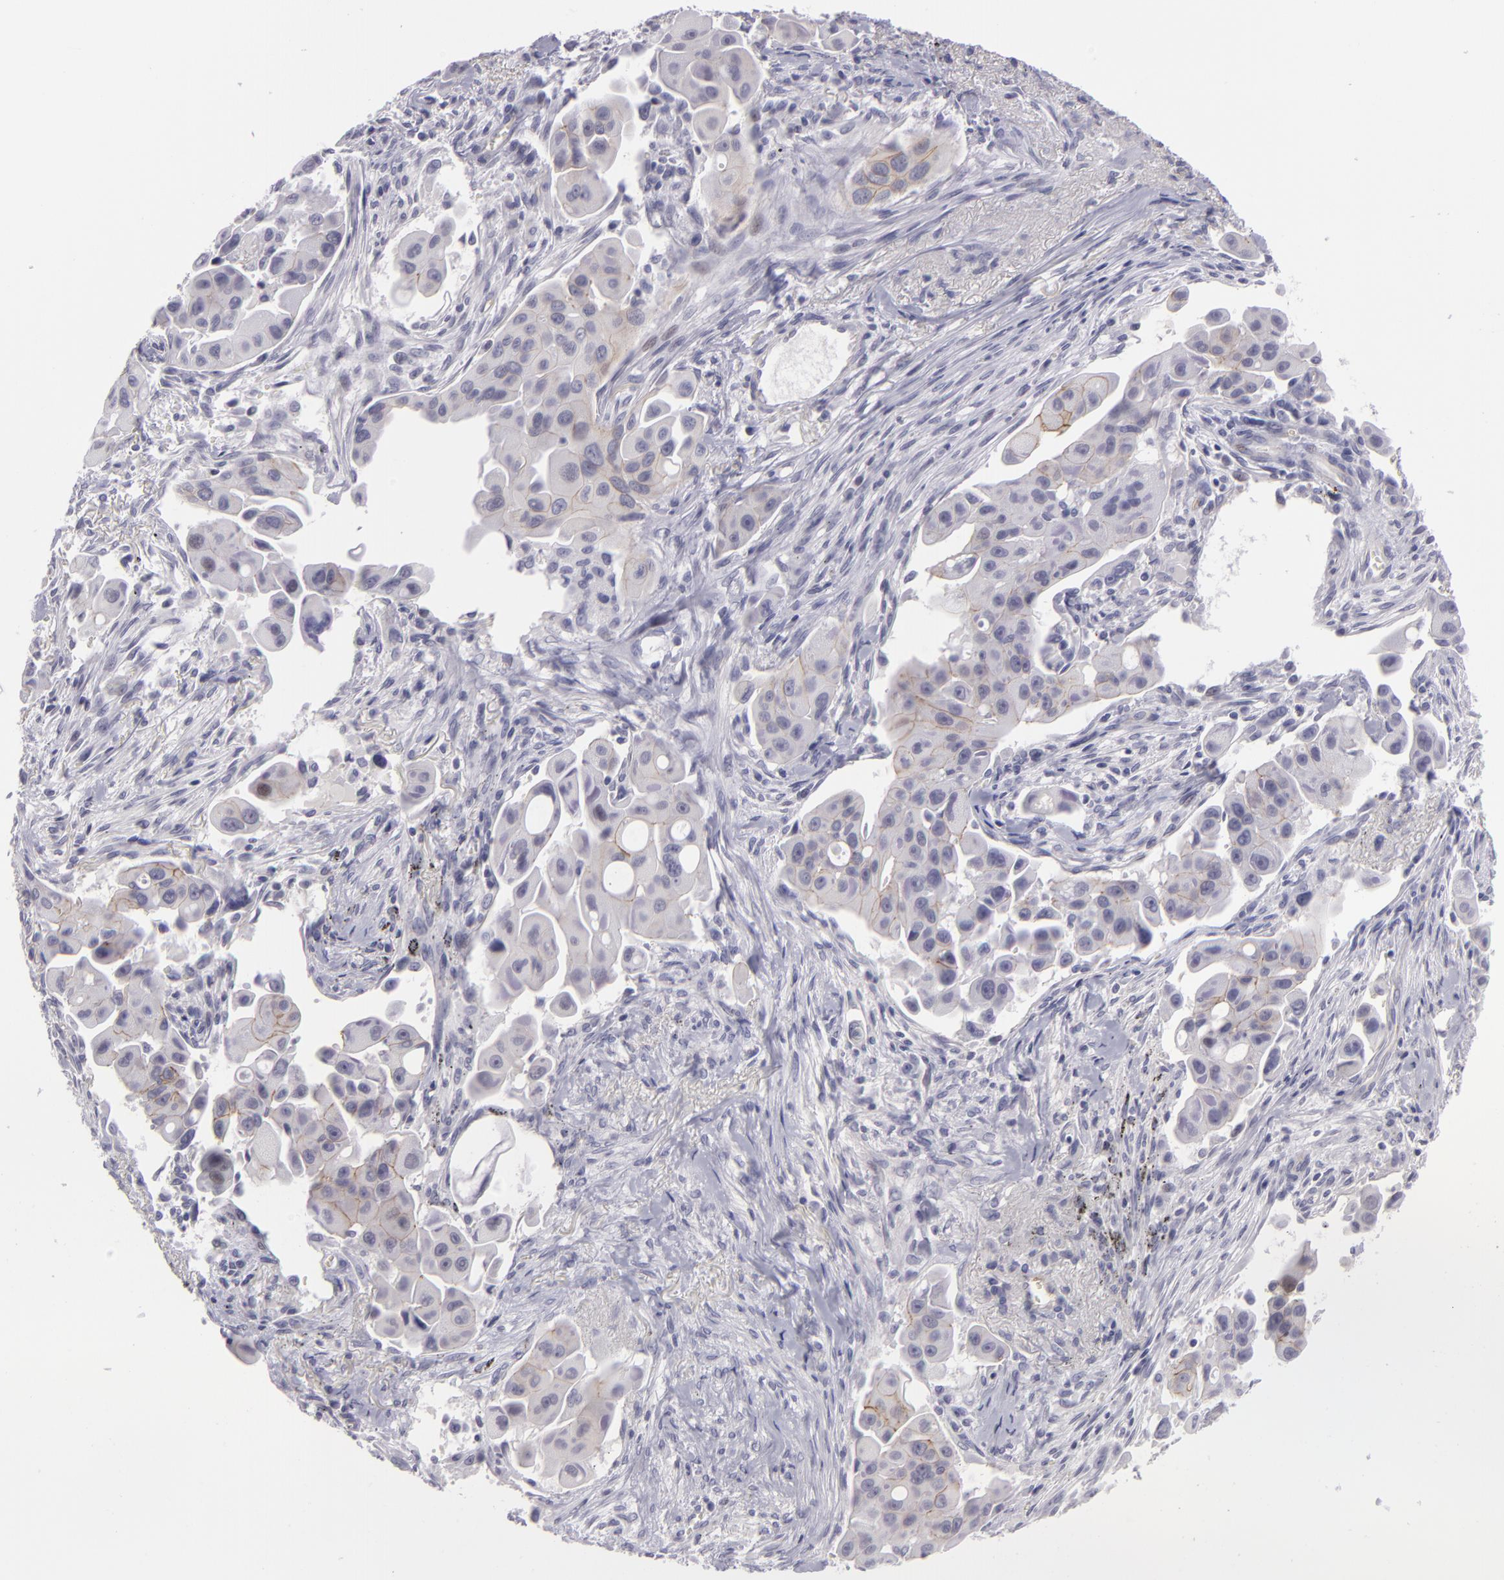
{"staining": {"intensity": "negative", "quantity": "none", "location": "none"}, "tissue": "lung cancer", "cell_type": "Tumor cells", "image_type": "cancer", "snomed": [{"axis": "morphology", "description": "Adenocarcinoma, NOS"}, {"axis": "topography", "description": "Lung"}], "caption": "Immunohistochemical staining of human lung cancer (adenocarcinoma) displays no significant expression in tumor cells.", "gene": "CTNNB1", "patient": {"sex": "male", "age": 68}}